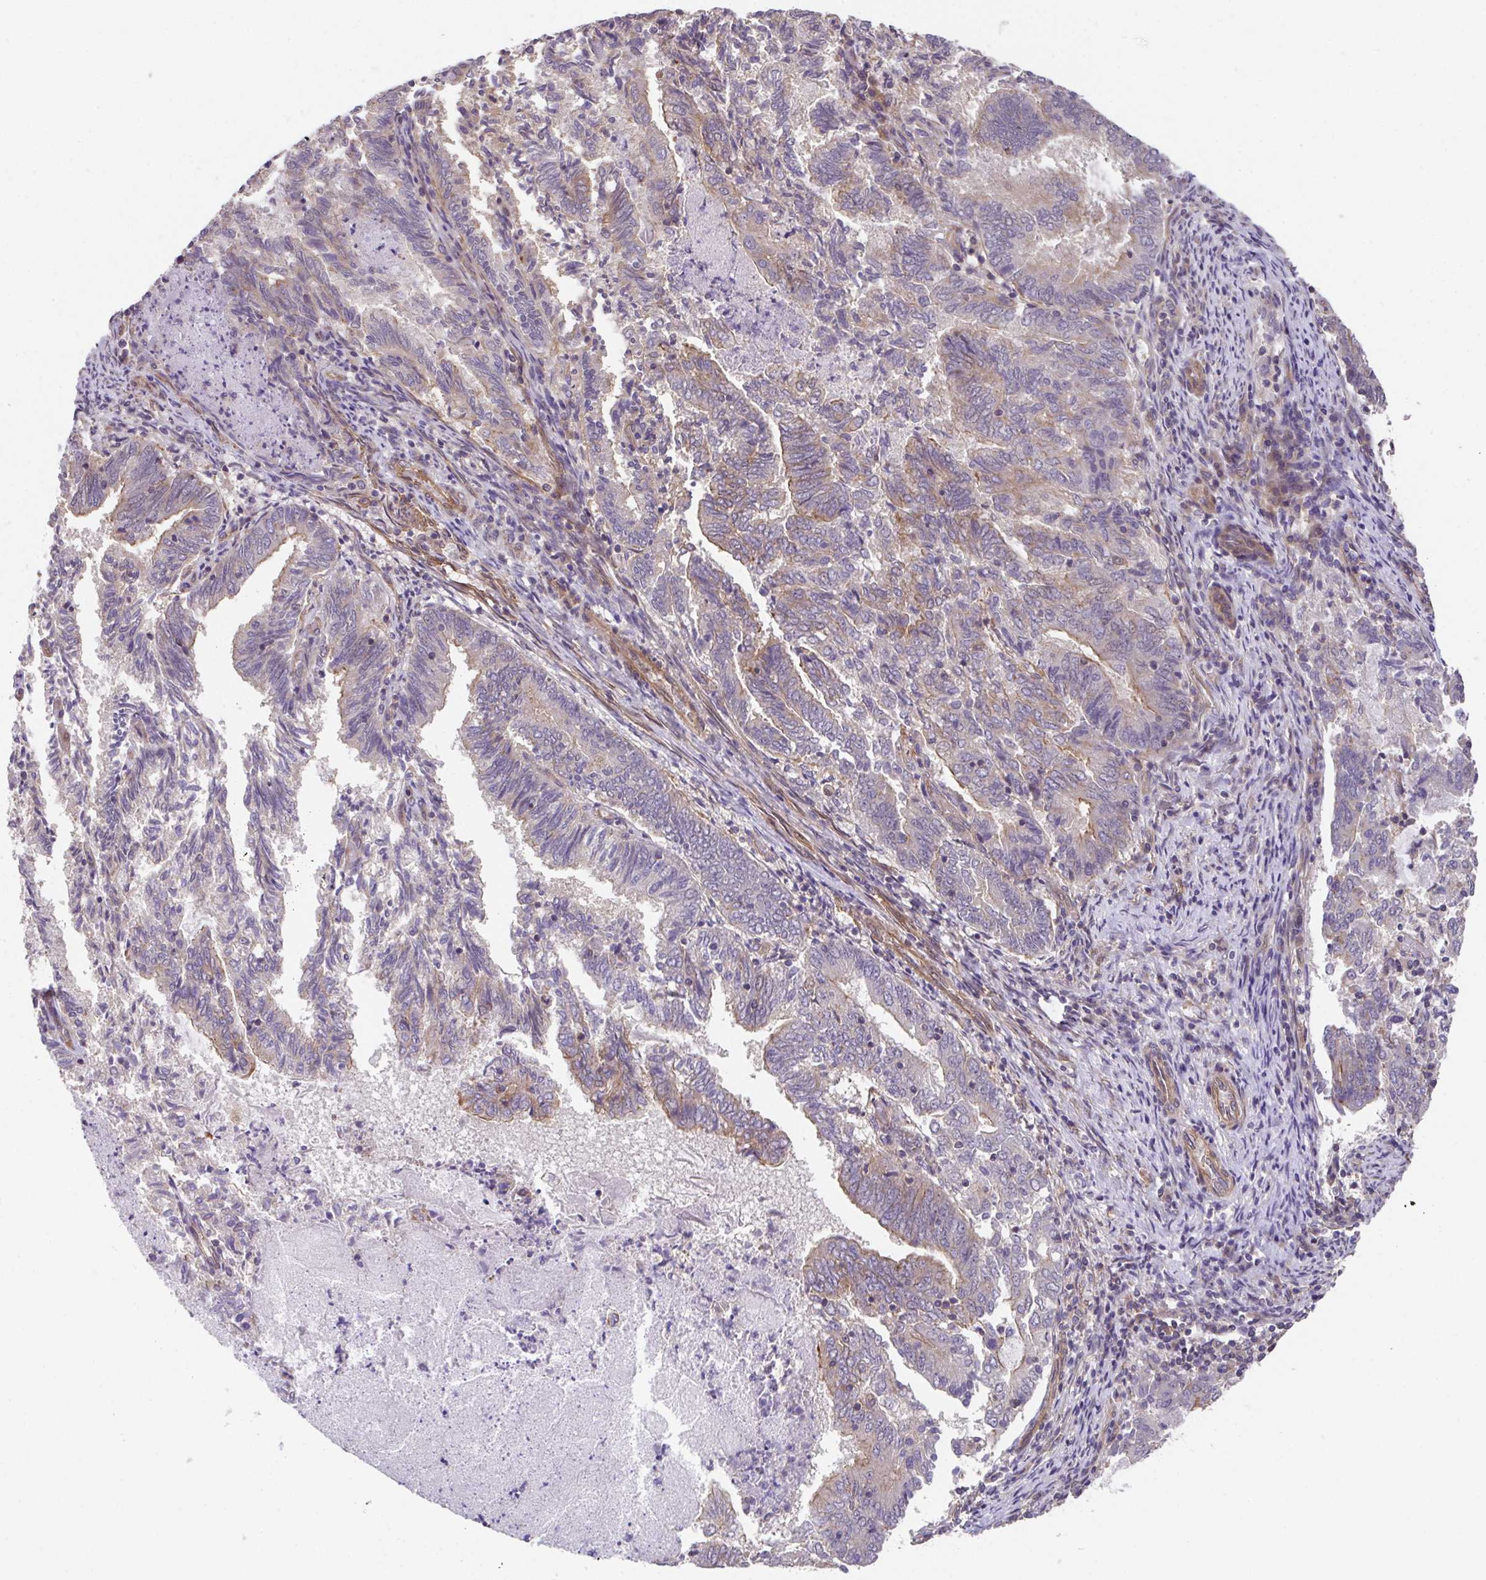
{"staining": {"intensity": "weak", "quantity": "25%-75%", "location": "cytoplasmic/membranous"}, "tissue": "endometrial cancer", "cell_type": "Tumor cells", "image_type": "cancer", "snomed": [{"axis": "morphology", "description": "Adenocarcinoma, NOS"}, {"axis": "topography", "description": "Endometrium"}], "caption": "Immunohistochemical staining of endometrial adenocarcinoma demonstrates low levels of weak cytoplasmic/membranous positivity in about 25%-75% of tumor cells. Using DAB (brown) and hematoxylin (blue) stains, captured at high magnification using brightfield microscopy.", "gene": "ZNF696", "patient": {"sex": "female", "age": 80}}